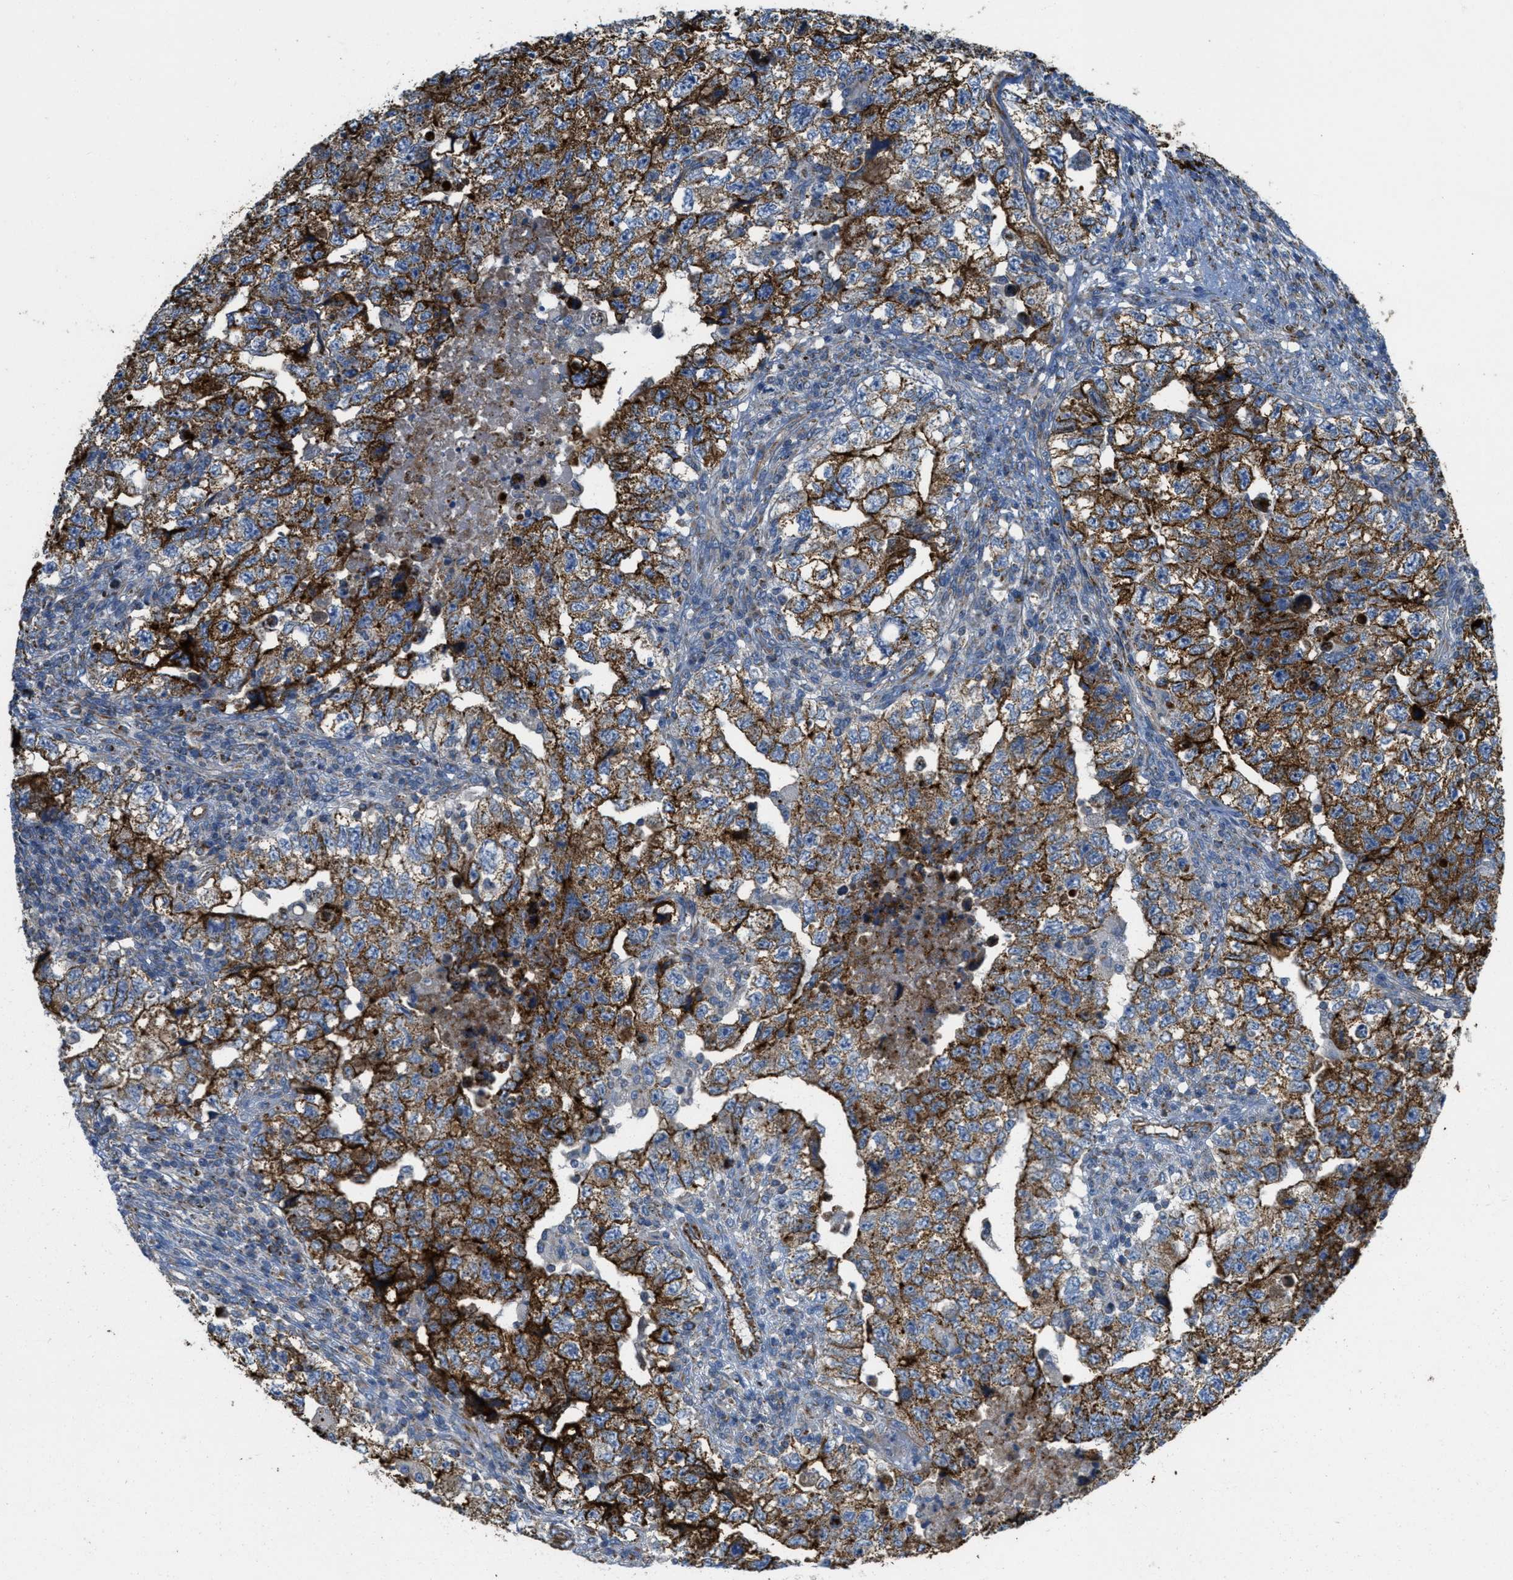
{"staining": {"intensity": "strong", "quantity": ">75%", "location": "cytoplasmic/membranous"}, "tissue": "testis cancer", "cell_type": "Tumor cells", "image_type": "cancer", "snomed": [{"axis": "morphology", "description": "Carcinoma, Embryonal, NOS"}, {"axis": "topography", "description": "Testis"}], "caption": "This is an image of IHC staining of testis embryonal carcinoma, which shows strong expression in the cytoplasmic/membranous of tumor cells.", "gene": "BTN3A1", "patient": {"sex": "male", "age": 36}}